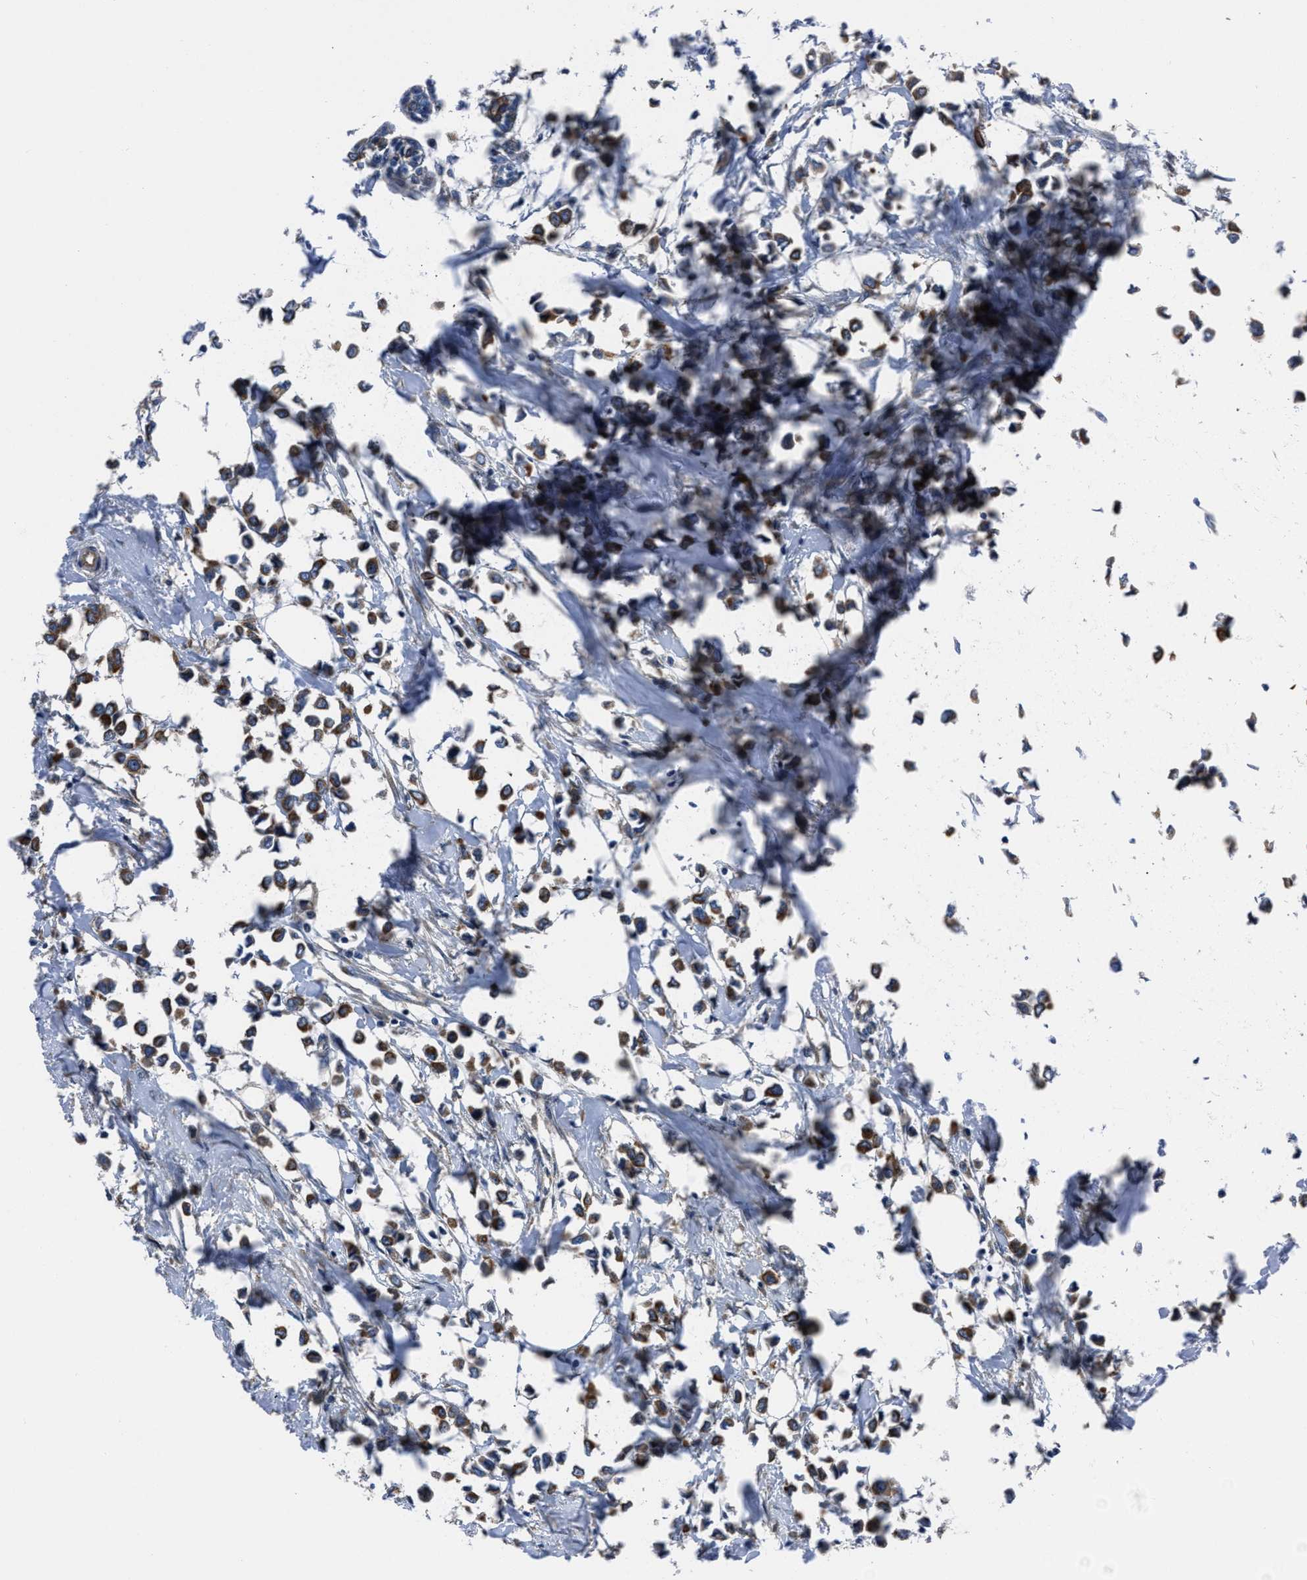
{"staining": {"intensity": "strong", "quantity": ">75%", "location": "cytoplasmic/membranous"}, "tissue": "breast cancer", "cell_type": "Tumor cells", "image_type": "cancer", "snomed": [{"axis": "morphology", "description": "Lobular carcinoma"}, {"axis": "topography", "description": "Breast"}], "caption": "Brown immunohistochemical staining in human lobular carcinoma (breast) exhibits strong cytoplasmic/membranous staining in about >75% of tumor cells. The protein of interest is stained brown, and the nuclei are stained in blue (DAB IHC with brightfield microscopy, high magnification).", "gene": "ERC1", "patient": {"sex": "female", "age": 51}}